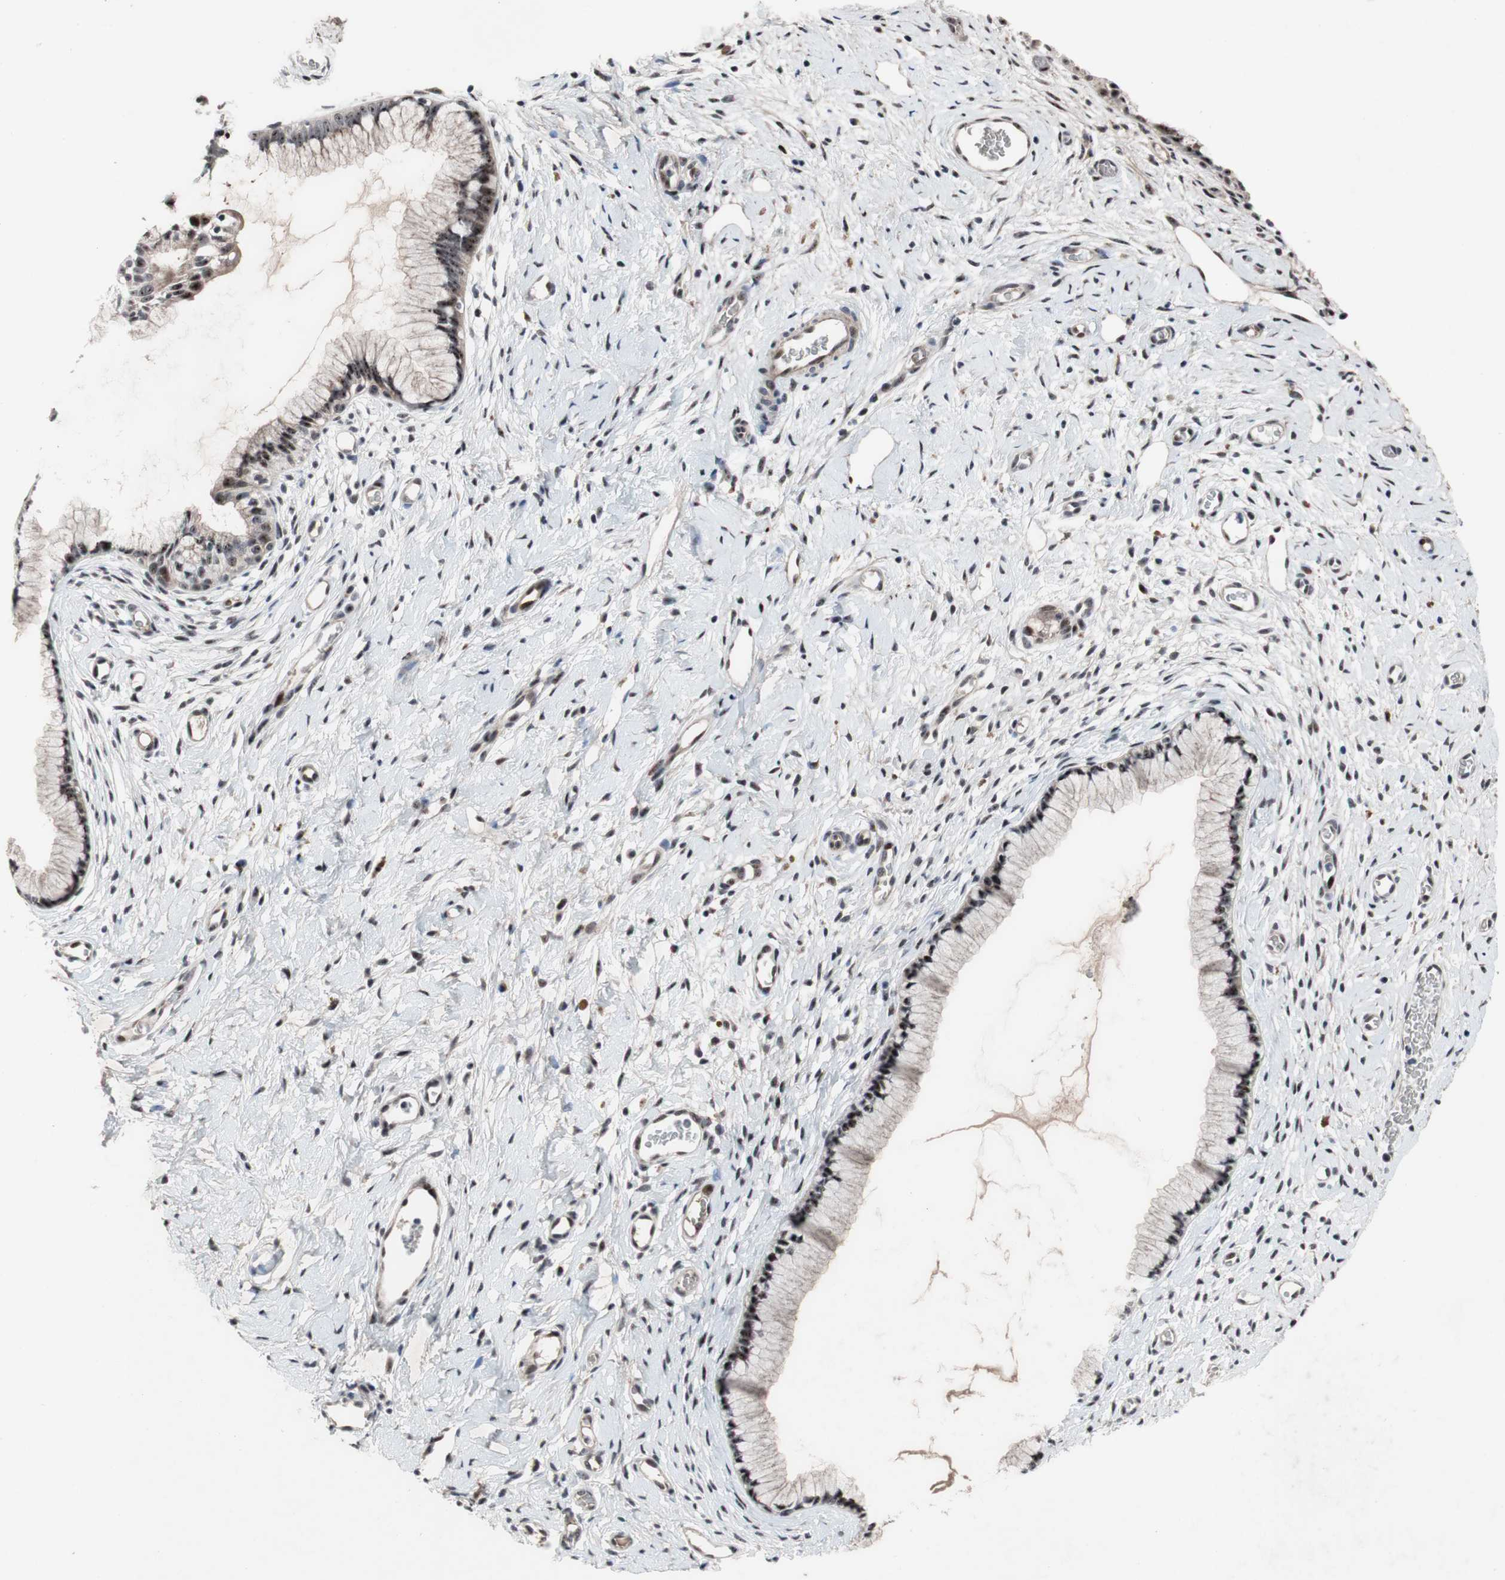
{"staining": {"intensity": "moderate", "quantity": ">75%", "location": "nuclear"}, "tissue": "cervix", "cell_type": "Glandular cells", "image_type": "normal", "snomed": [{"axis": "morphology", "description": "Normal tissue, NOS"}, {"axis": "topography", "description": "Cervix"}], "caption": "A high-resolution photomicrograph shows IHC staining of benign cervix, which displays moderate nuclear staining in approximately >75% of glandular cells. The staining is performed using DAB brown chromogen to label protein expression. The nuclei are counter-stained blue using hematoxylin.", "gene": "PINX1", "patient": {"sex": "female", "age": 65}}